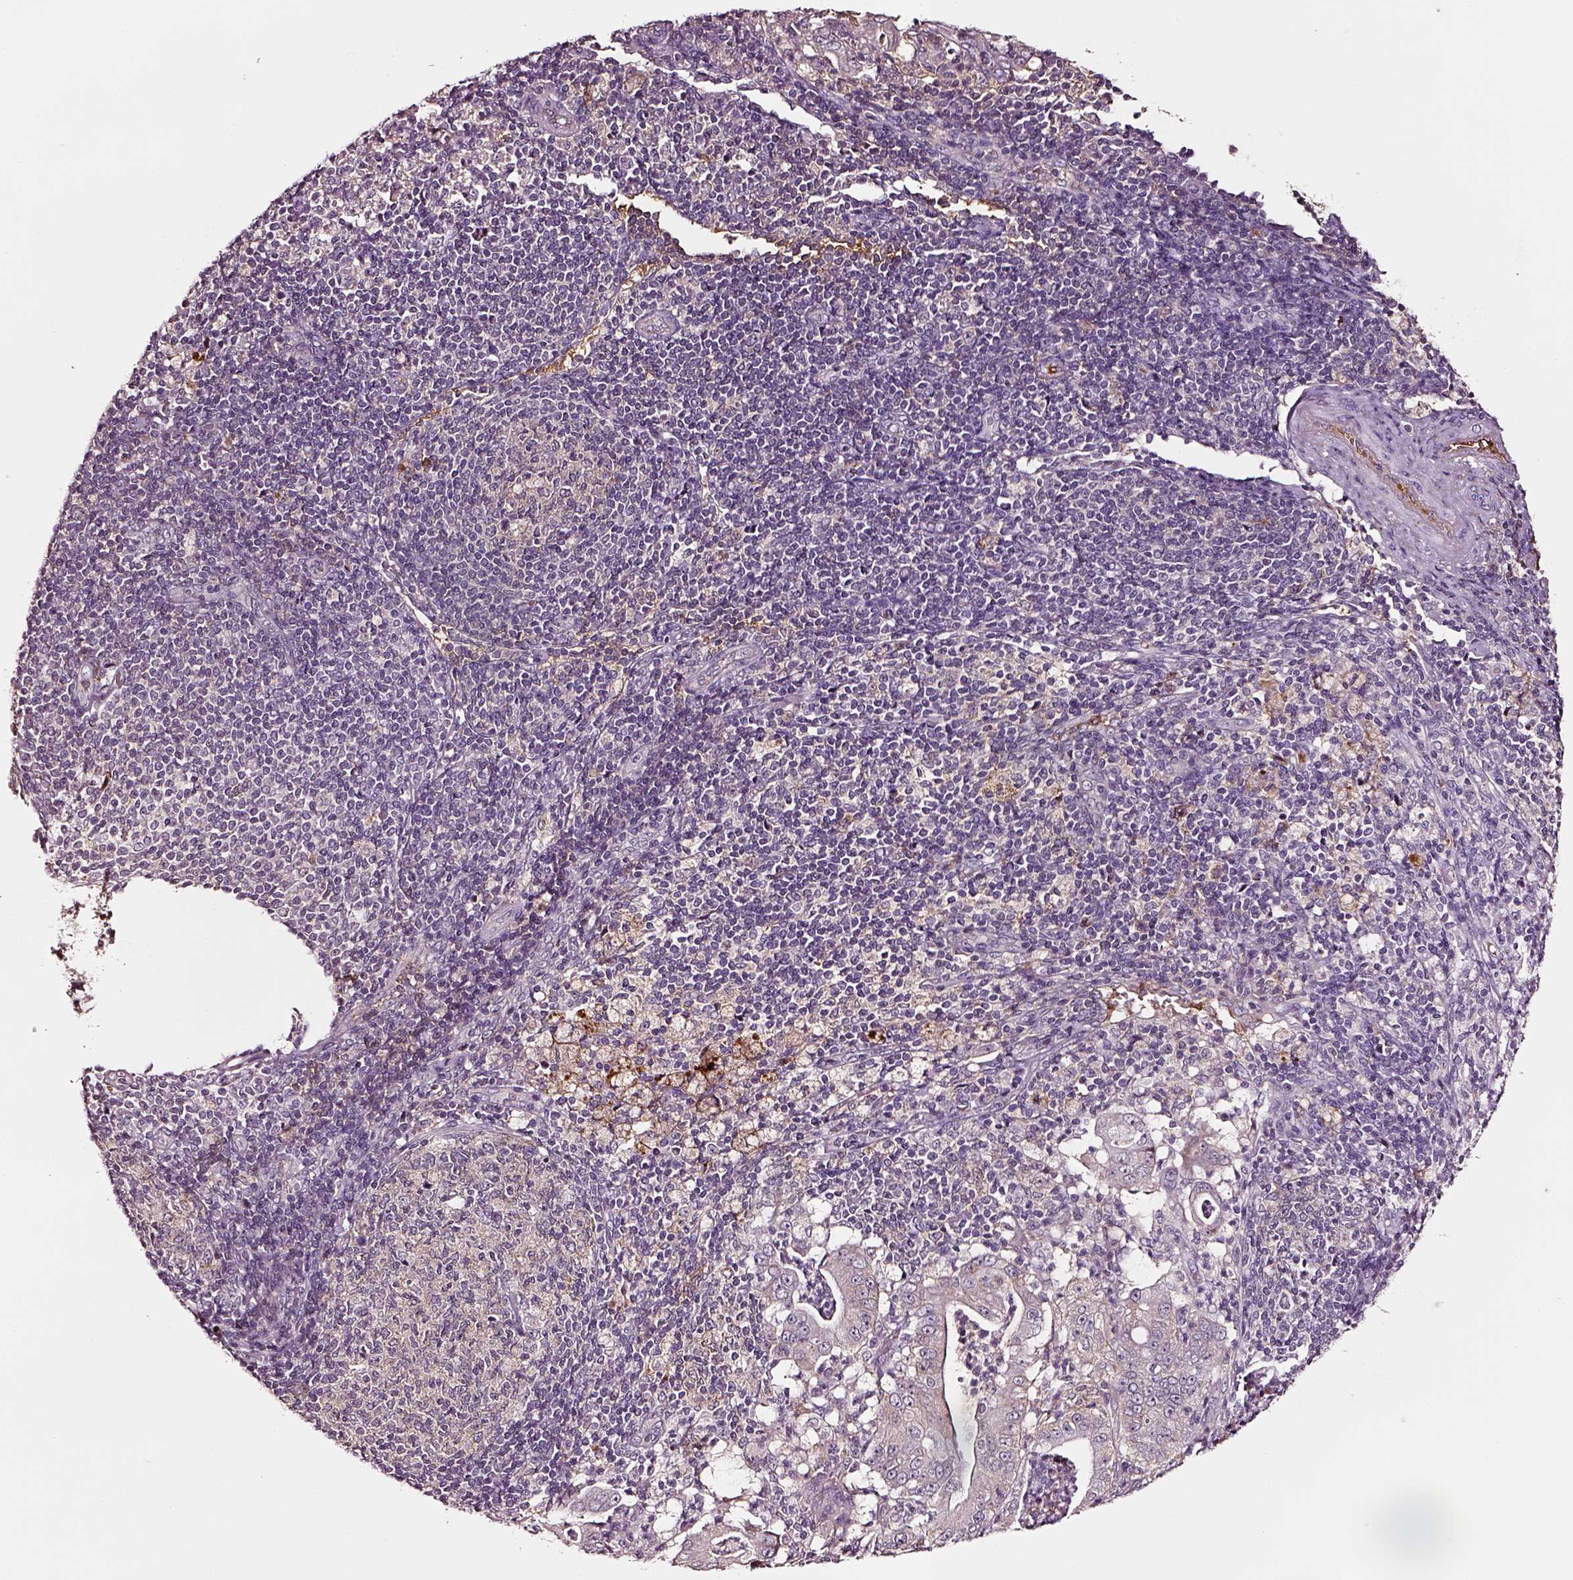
{"staining": {"intensity": "negative", "quantity": "none", "location": "none"}, "tissue": "pancreatic cancer", "cell_type": "Tumor cells", "image_type": "cancer", "snomed": [{"axis": "morphology", "description": "Adenocarcinoma, NOS"}, {"axis": "topography", "description": "Pancreas"}], "caption": "Tumor cells are negative for brown protein staining in pancreatic cancer. Nuclei are stained in blue.", "gene": "TF", "patient": {"sex": "male", "age": 71}}